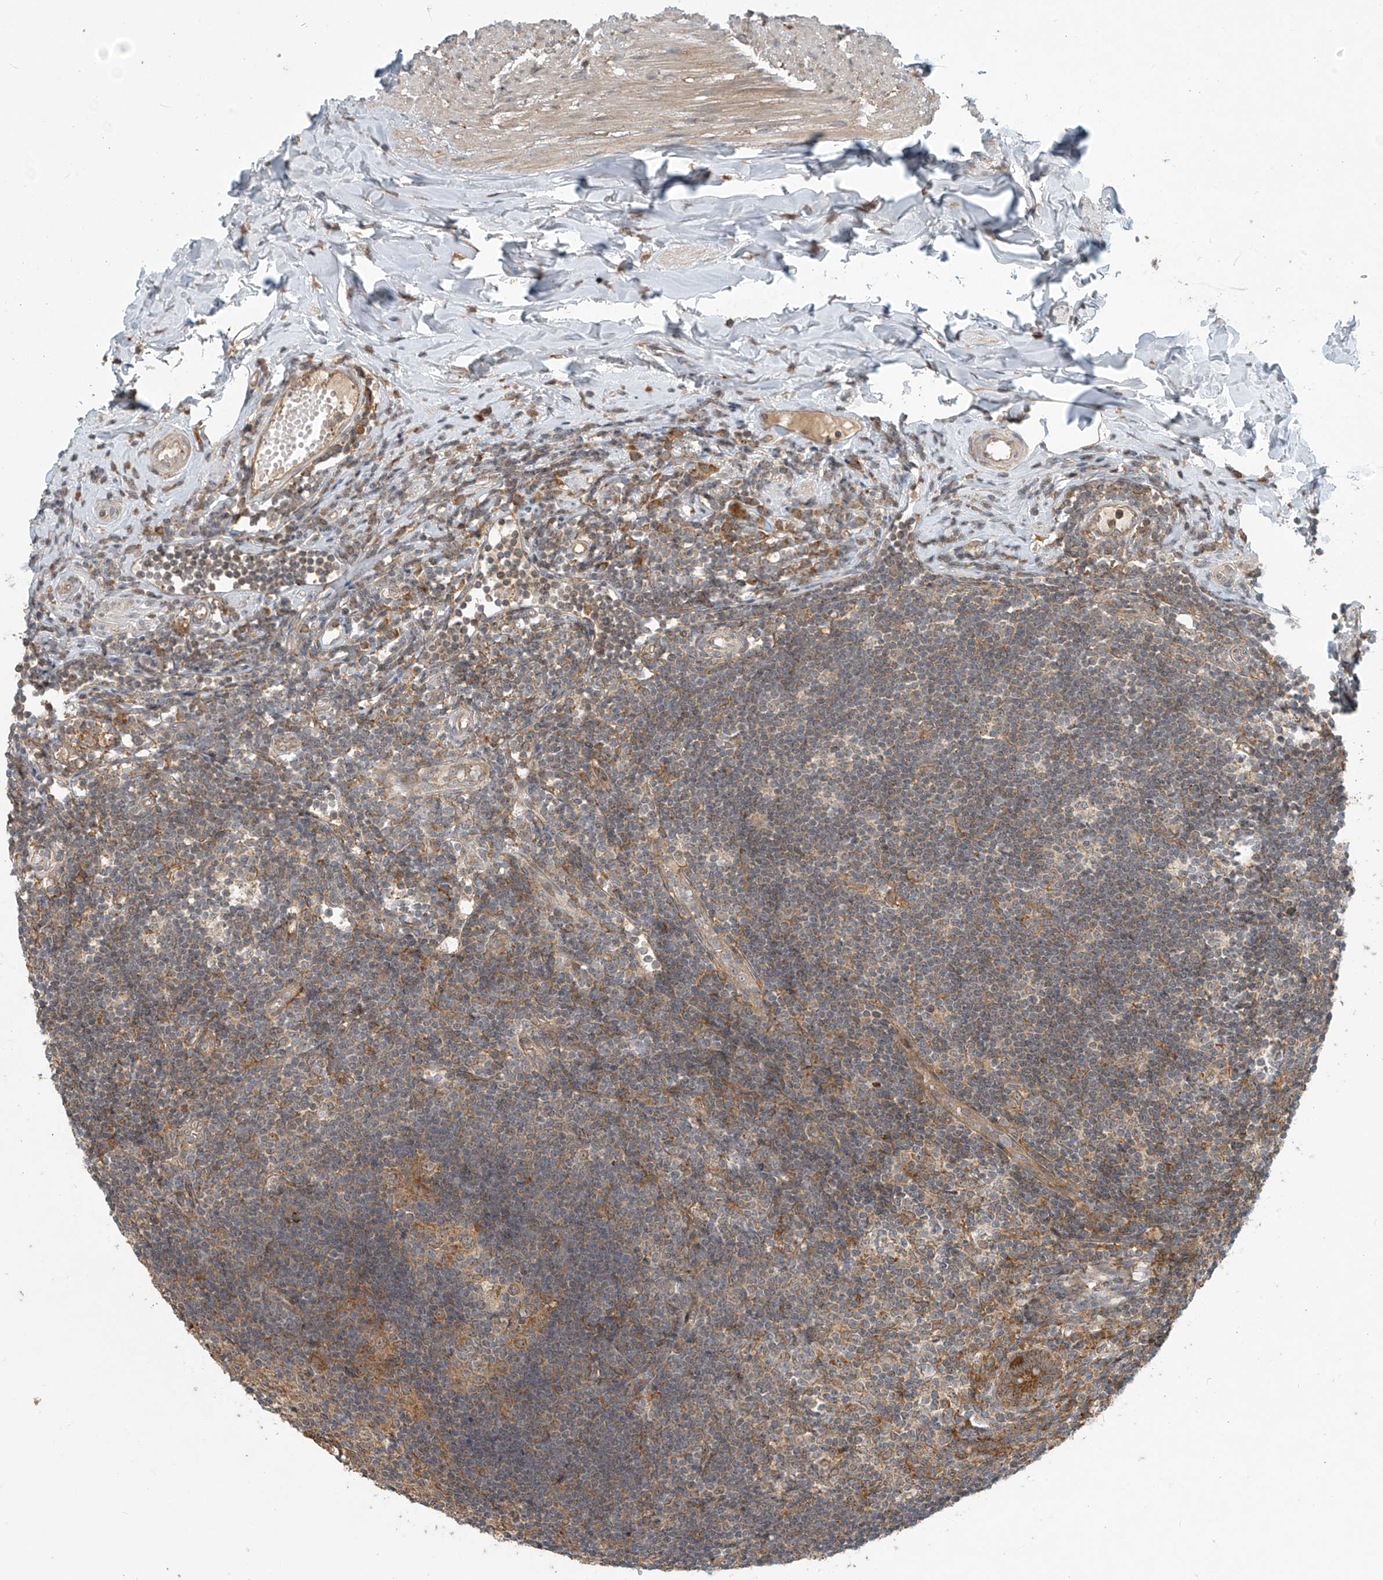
{"staining": {"intensity": "strong", "quantity": ">75%", "location": "cytoplasmic/membranous"}, "tissue": "appendix", "cell_type": "Glandular cells", "image_type": "normal", "snomed": [{"axis": "morphology", "description": "Normal tissue, NOS"}, {"axis": "topography", "description": "Appendix"}], "caption": "IHC micrograph of unremarkable human appendix stained for a protein (brown), which demonstrates high levels of strong cytoplasmic/membranous staining in about >75% of glandular cells.", "gene": "KATNIP", "patient": {"sex": "female", "age": 54}}